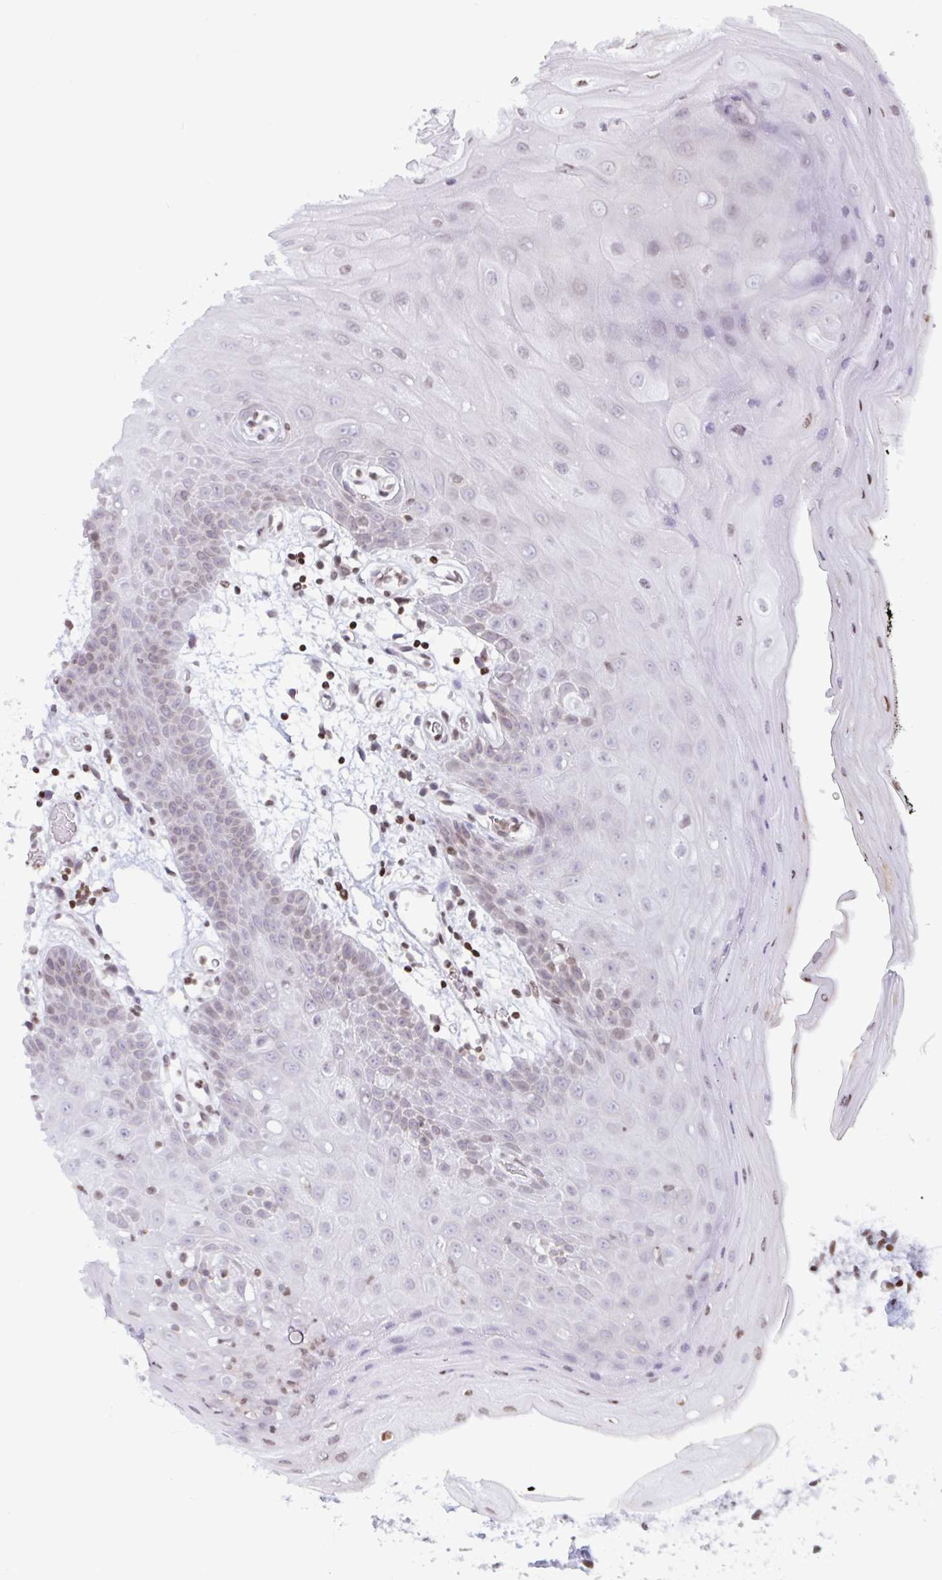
{"staining": {"intensity": "moderate", "quantity": "25%-75%", "location": "nuclear"}, "tissue": "oral mucosa", "cell_type": "Squamous epithelial cells", "image_type": "normal", "snomed": [{"axis": "morphology", "description": "Normal tissue, NOS"}, {"axis": "topography", "description": "Oral tissue"}], "caption": "Immunohistochemical staining of benign oral mucosa displays 25%-75% levels of moderate nuclear protein expression in about 25%-75% of squamous epithelial cells. (IHC, brightfield microscopy, high magnification).", "gene": "NOL6", "patient": {"sex": "female", "age": 59}}